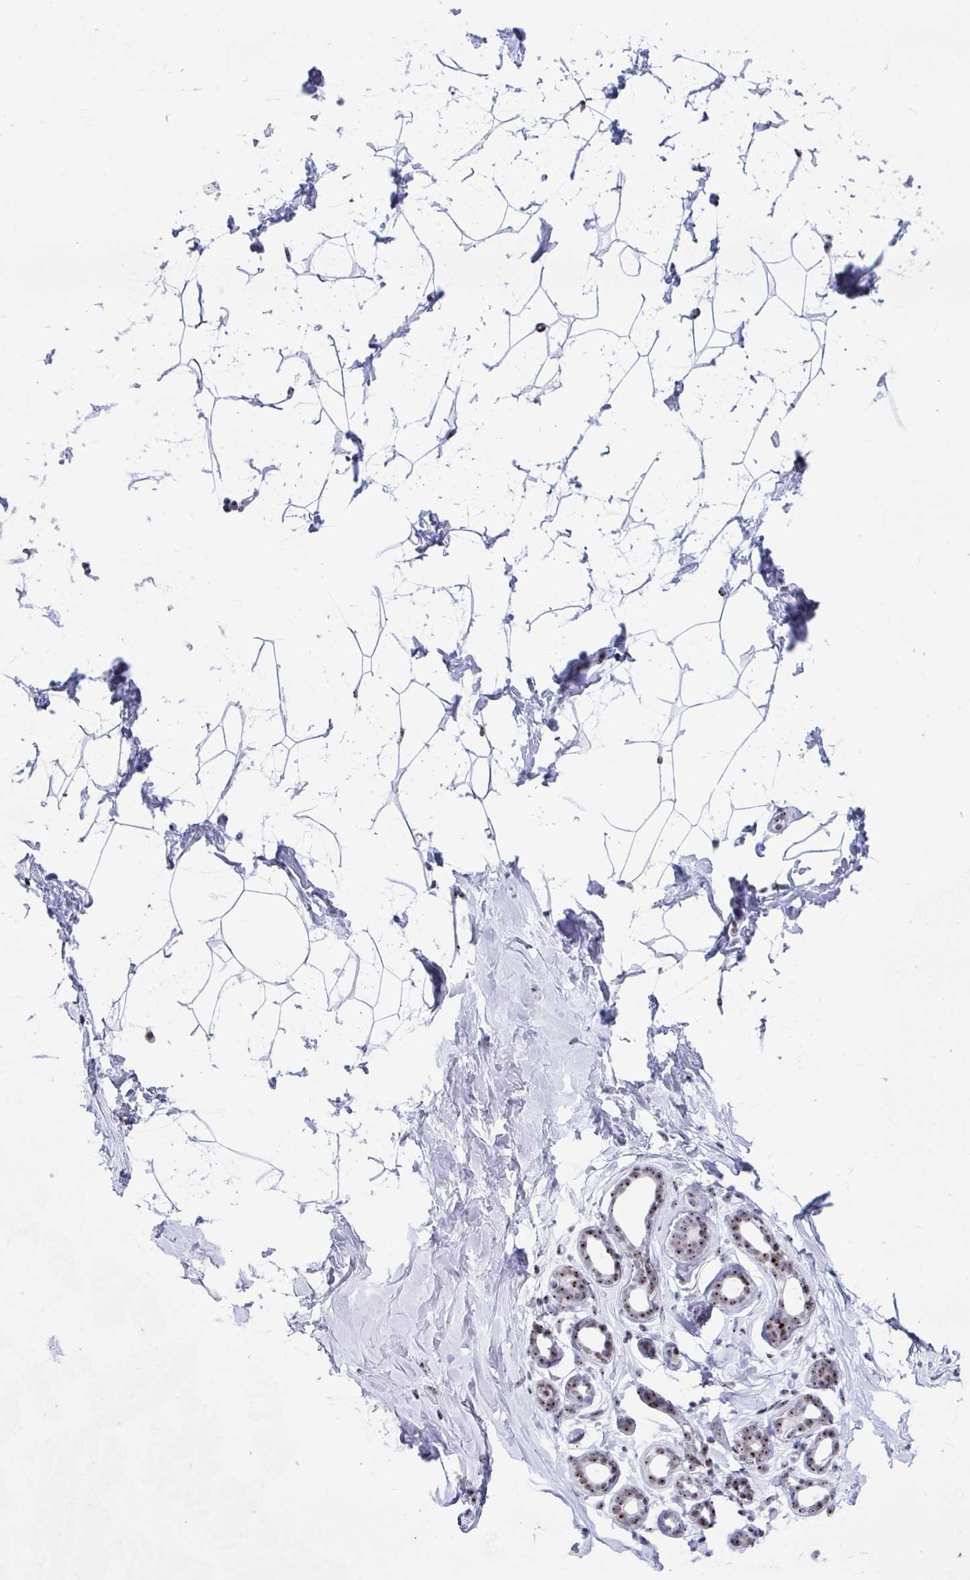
{"staining": {"intensity": "negative", "quantity": "none", "location": "none"}, "tissue": "breast", "cell_type": "Adipocytes", "image_type": "normal", "snomed": [{"axis": "morphology", "description": "Normal tissue, NOS"}, {"axis": "topography", "description": "Breast"}], "caption": "An image of breast stained for a protein exhibits no brown staining in adipocytes. (Brightfield microscopy of DAB (3,3'-diaminobenzidine) immunohistochemistry at high magnification).", "gene": "SIRT7", "patient": {"sex": "female", "age": 32}}